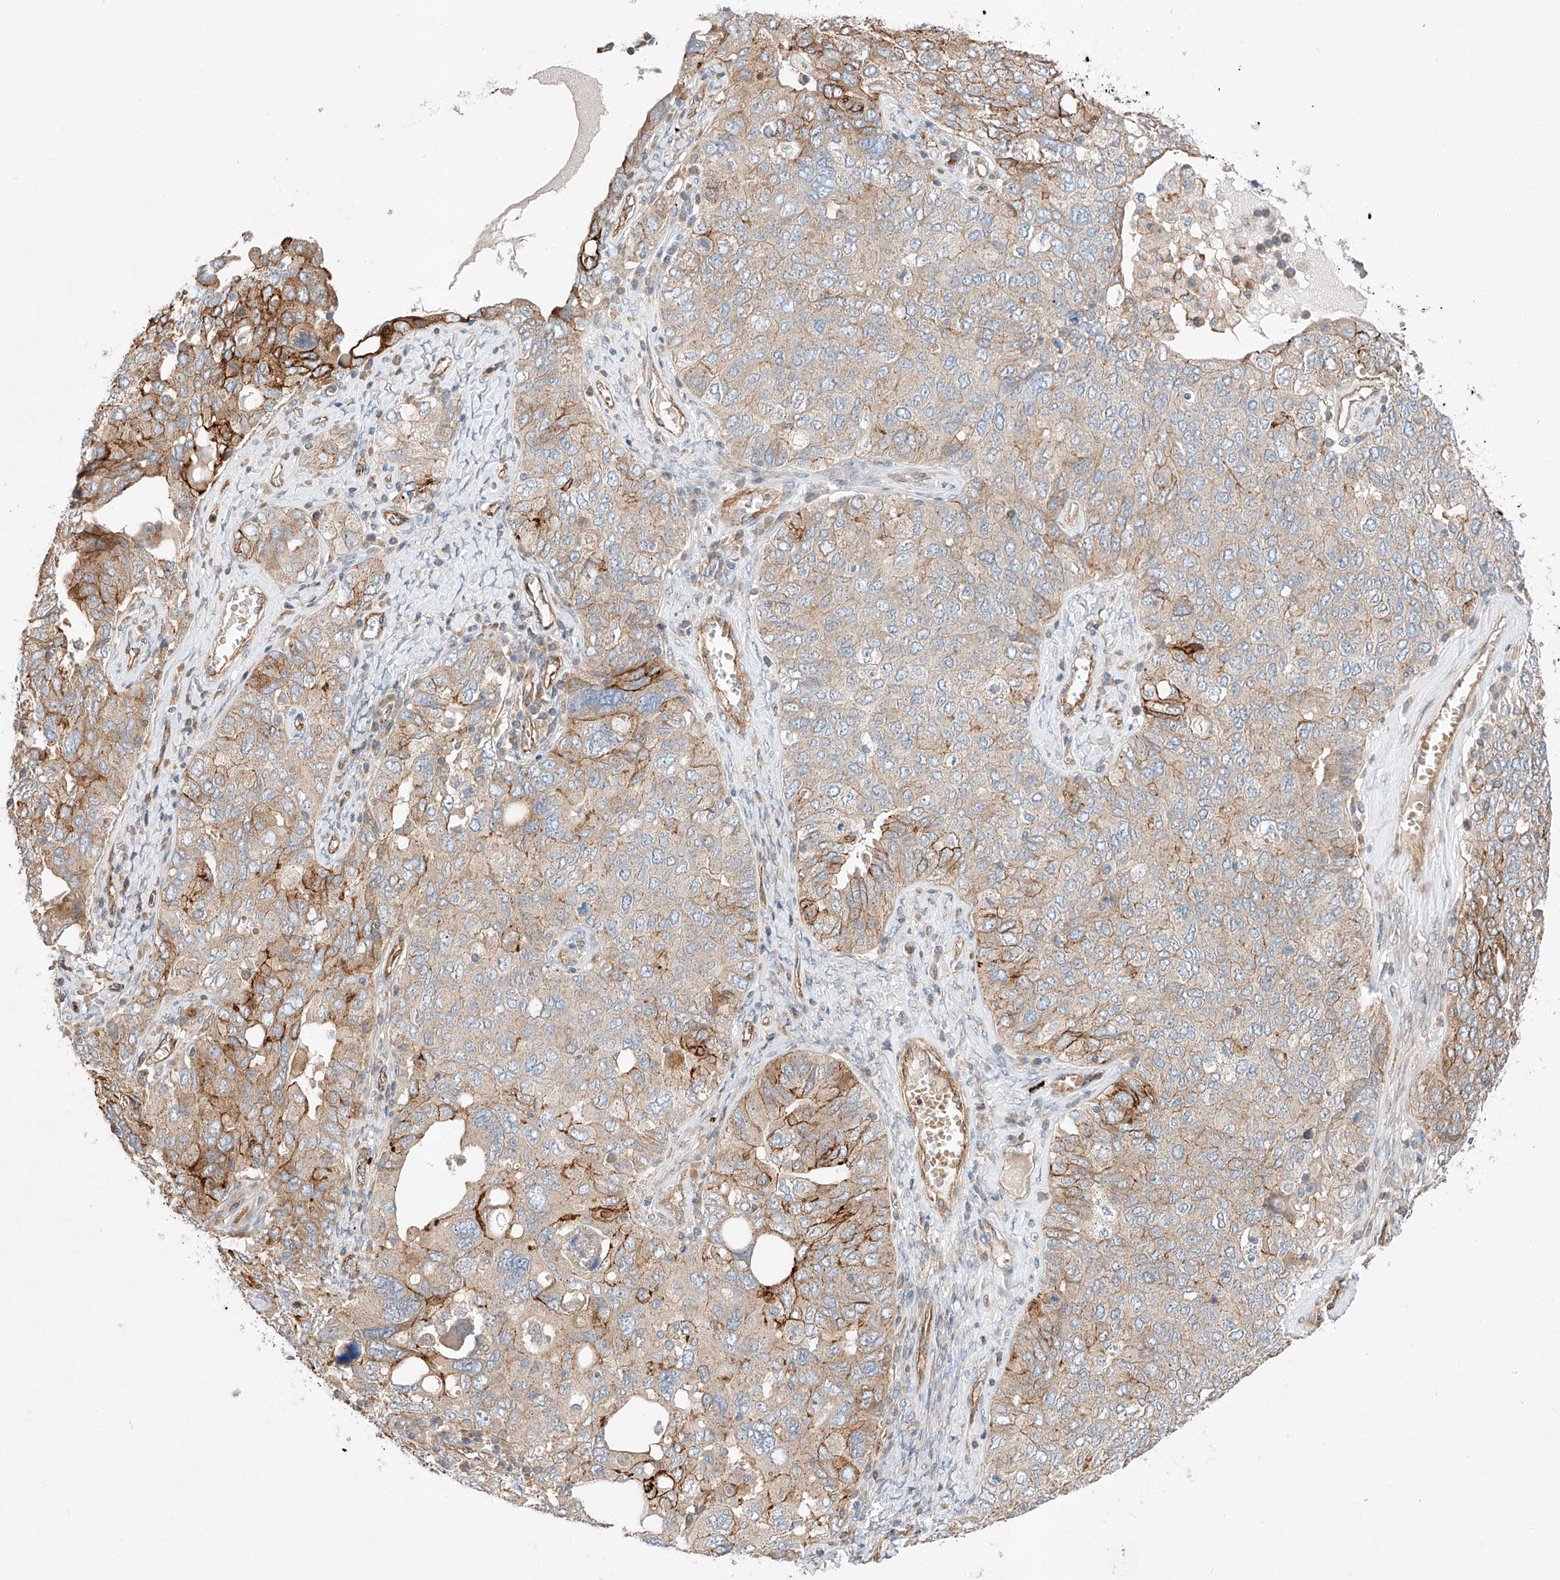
{"staining": {"intensity": "moderate", "quantity": "25%-75%", "location": "cytoplasmic/membranous"}, "tissue": "ovarian cancer", "cell_type": "Tumor cells", "image_type": "cancer", "snomed": [{"axis": "morphology", "description": "Carcinoma, endometroid"}, {"axis": "topography", "description": "Ovary"}], "caption": "Immunohistochemical staining of human ovarian cancer (endometroid carcinoma) exhibits moderate cytoplasmic/membranous protein staining in about 25%-75% of tumor cells.", "gene": "MINDY4", "patient": {"sex": "female", "age": 62}}